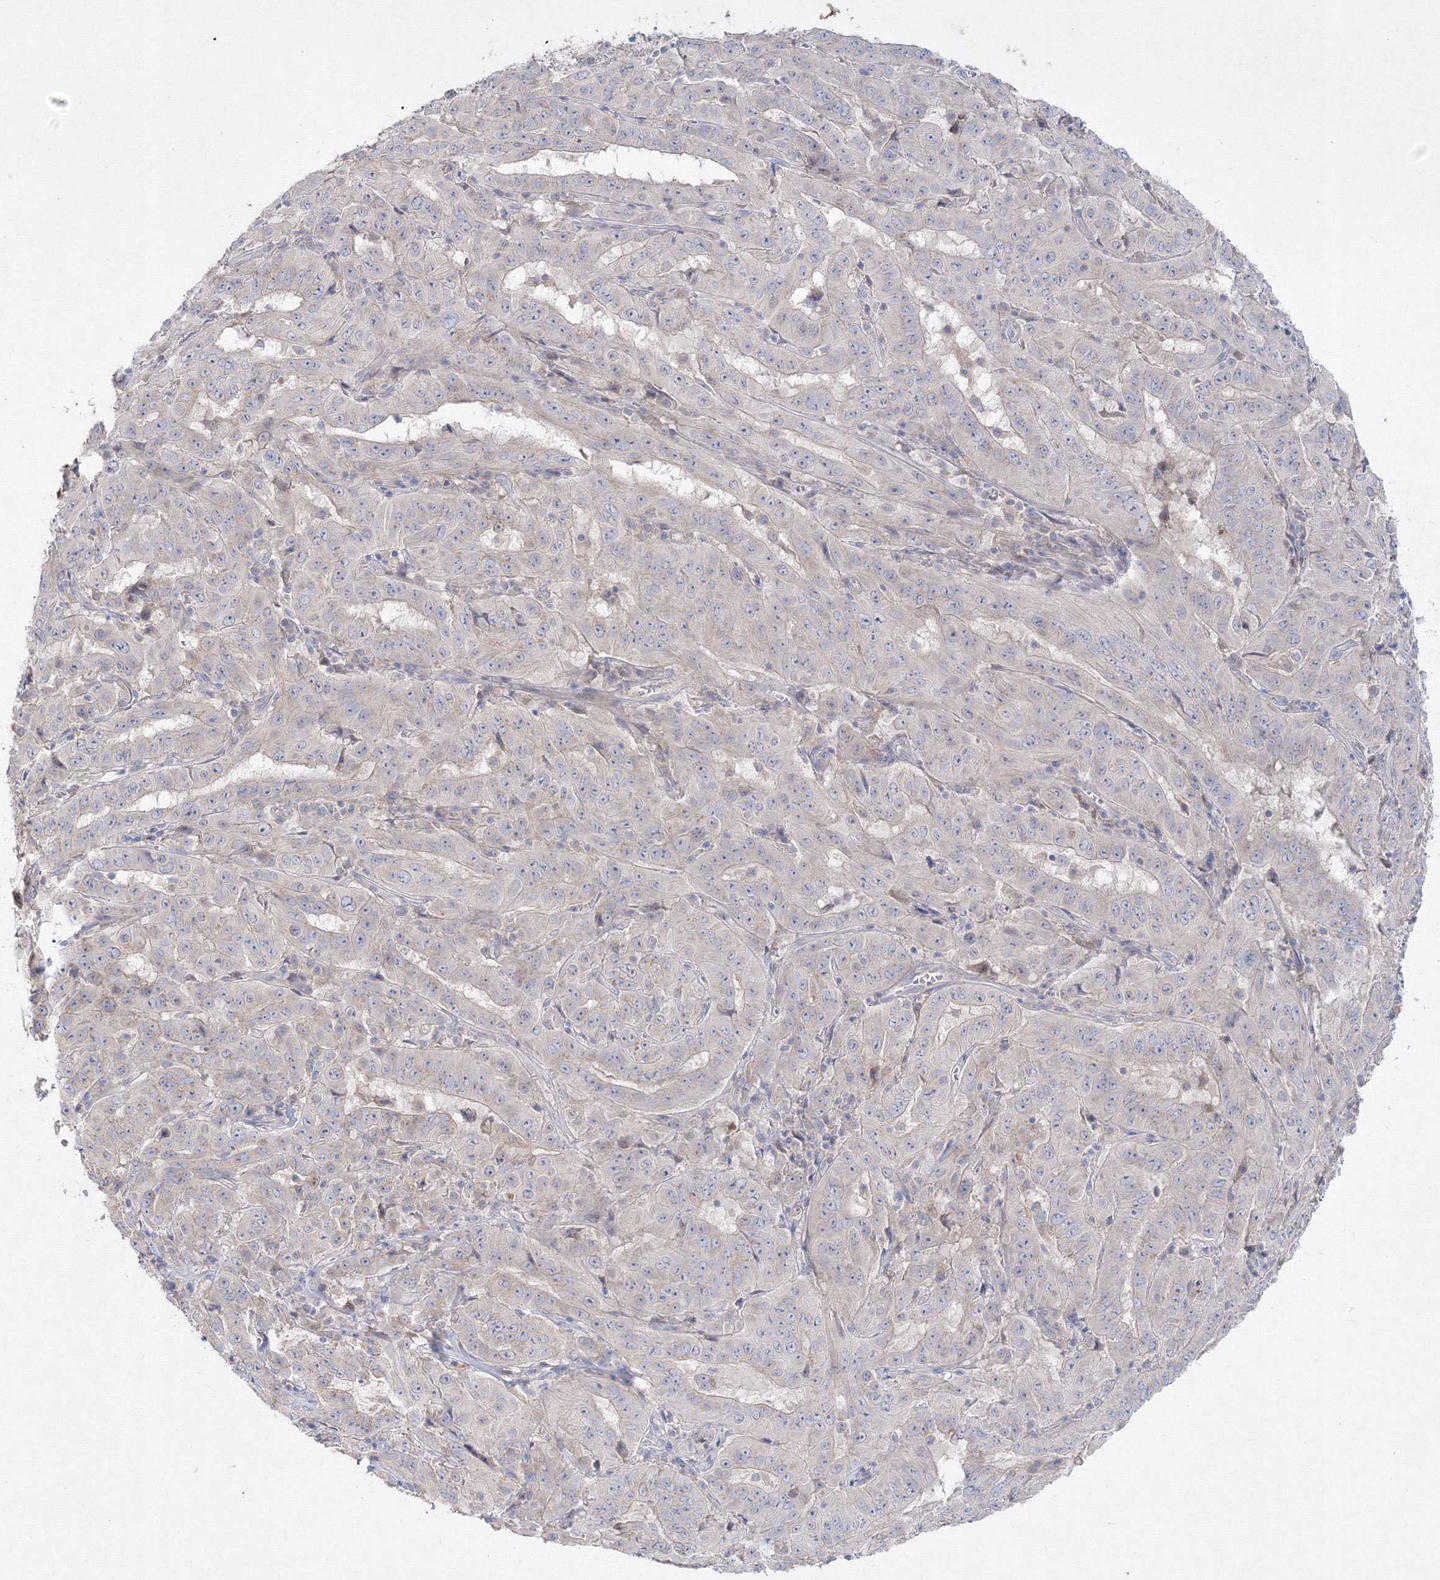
{"staining": {"intensity": "negative", "quantity": "none", "location": "none"}, "tissue": "pancreatic cancer", "cell_type": "Tumor cells", "image_type": "cancer", "snomed": [{"axis": "morphology", "description": "Adenocarcinoma, NOS"}, {"axis": "topography", "description": "Pancreas"}], "caption": "Tumor cells are negative for protein expression in human pancreatic cancer.", "gene": "FBXL8", "patient": {"sex": "male", "age": 63}}